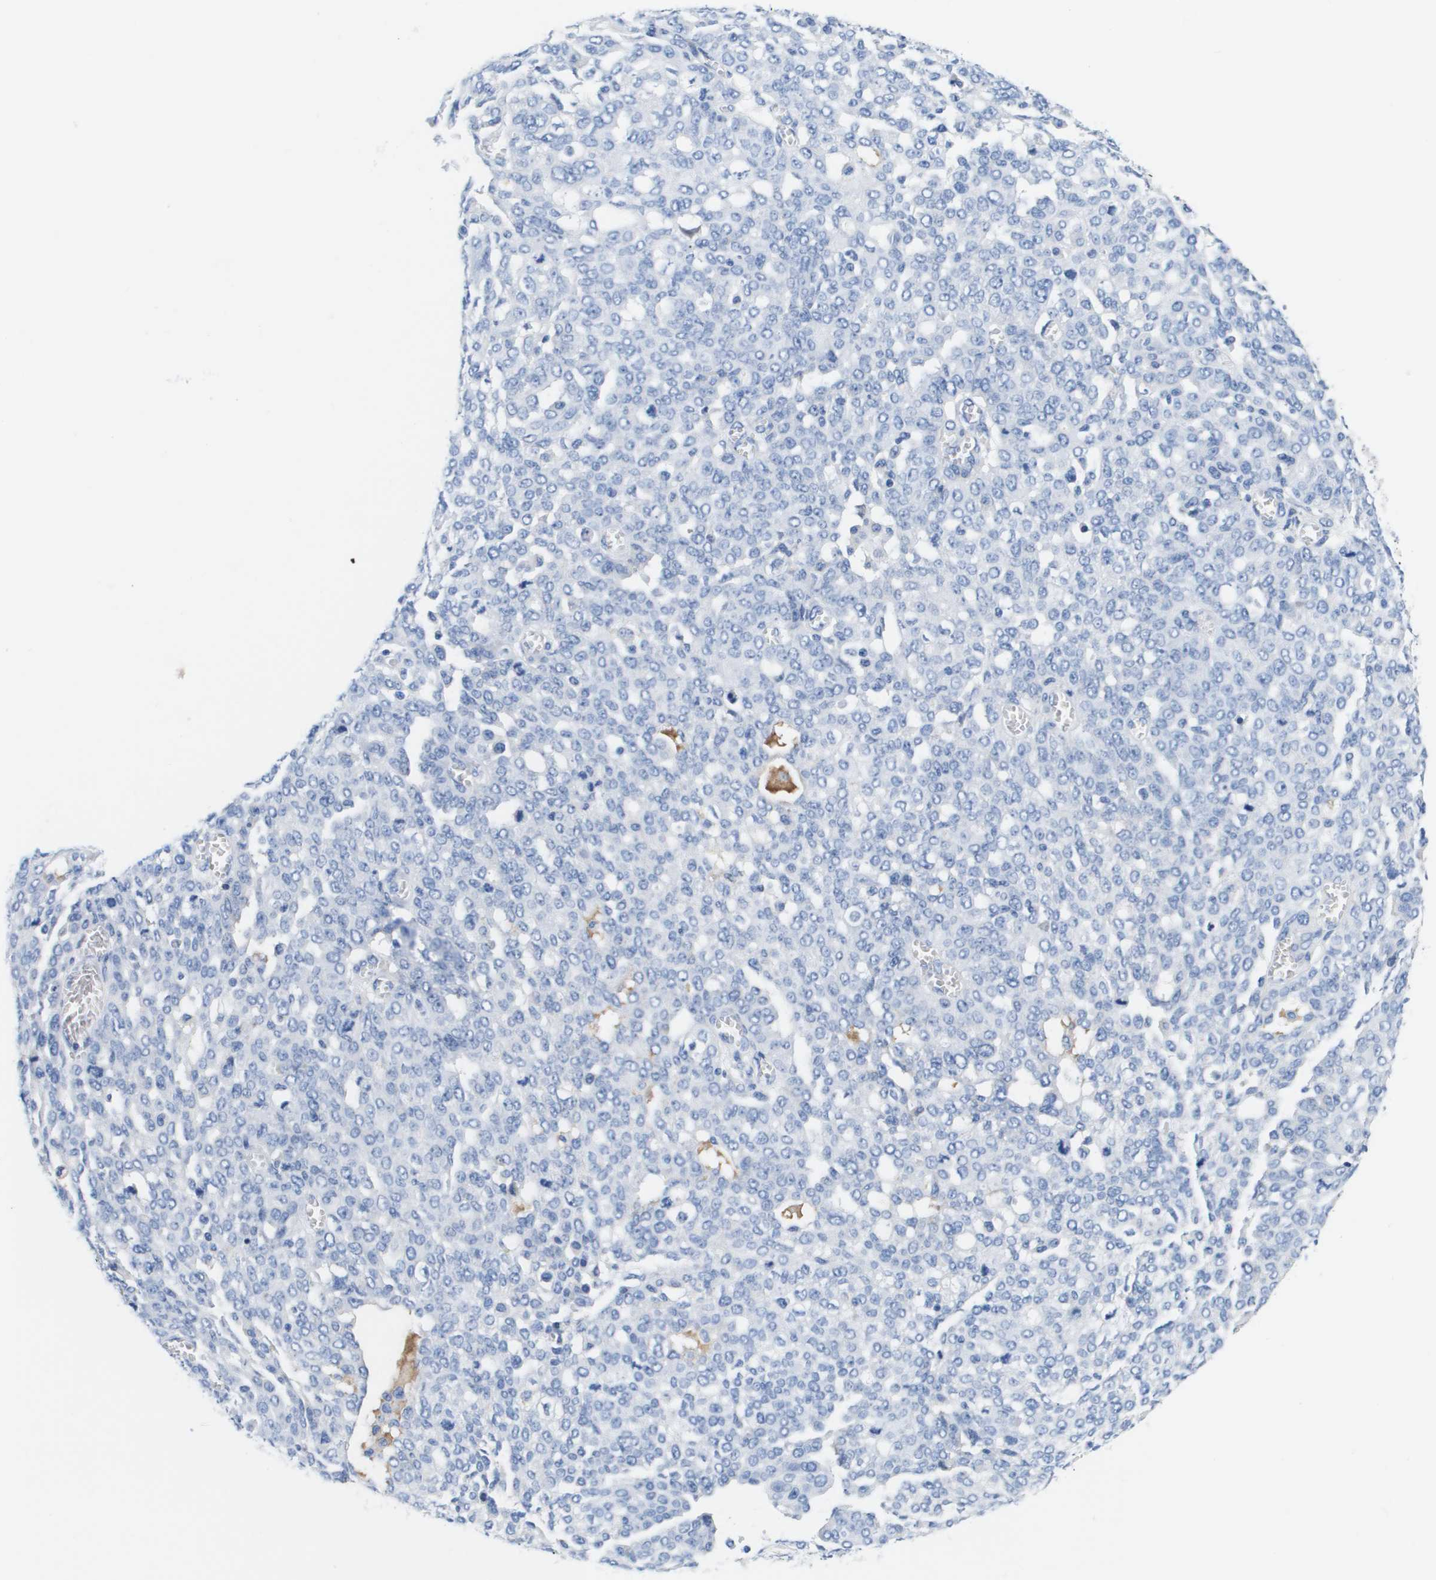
{"staining": {"intensity": "negative", "quantity": "none", "location": "none"}, "tissue": "ovarian cancer", "cell_type": "Tumor cells", "image_type": "cancer", "snomed": [{"axis": "morphology", "description": "Cystadenocarcinoma, serous, NOS"}, {"axis": "topography", "description": "Soft tissue"}, {"axis": "topography", "description": "Ovary"}], "caption": "Tumor cells show no significant protein staining in ovarian serous cystadenocarcinoma.", "gene": "APOA1", "patient": {"sex": "female", "age": 57}}